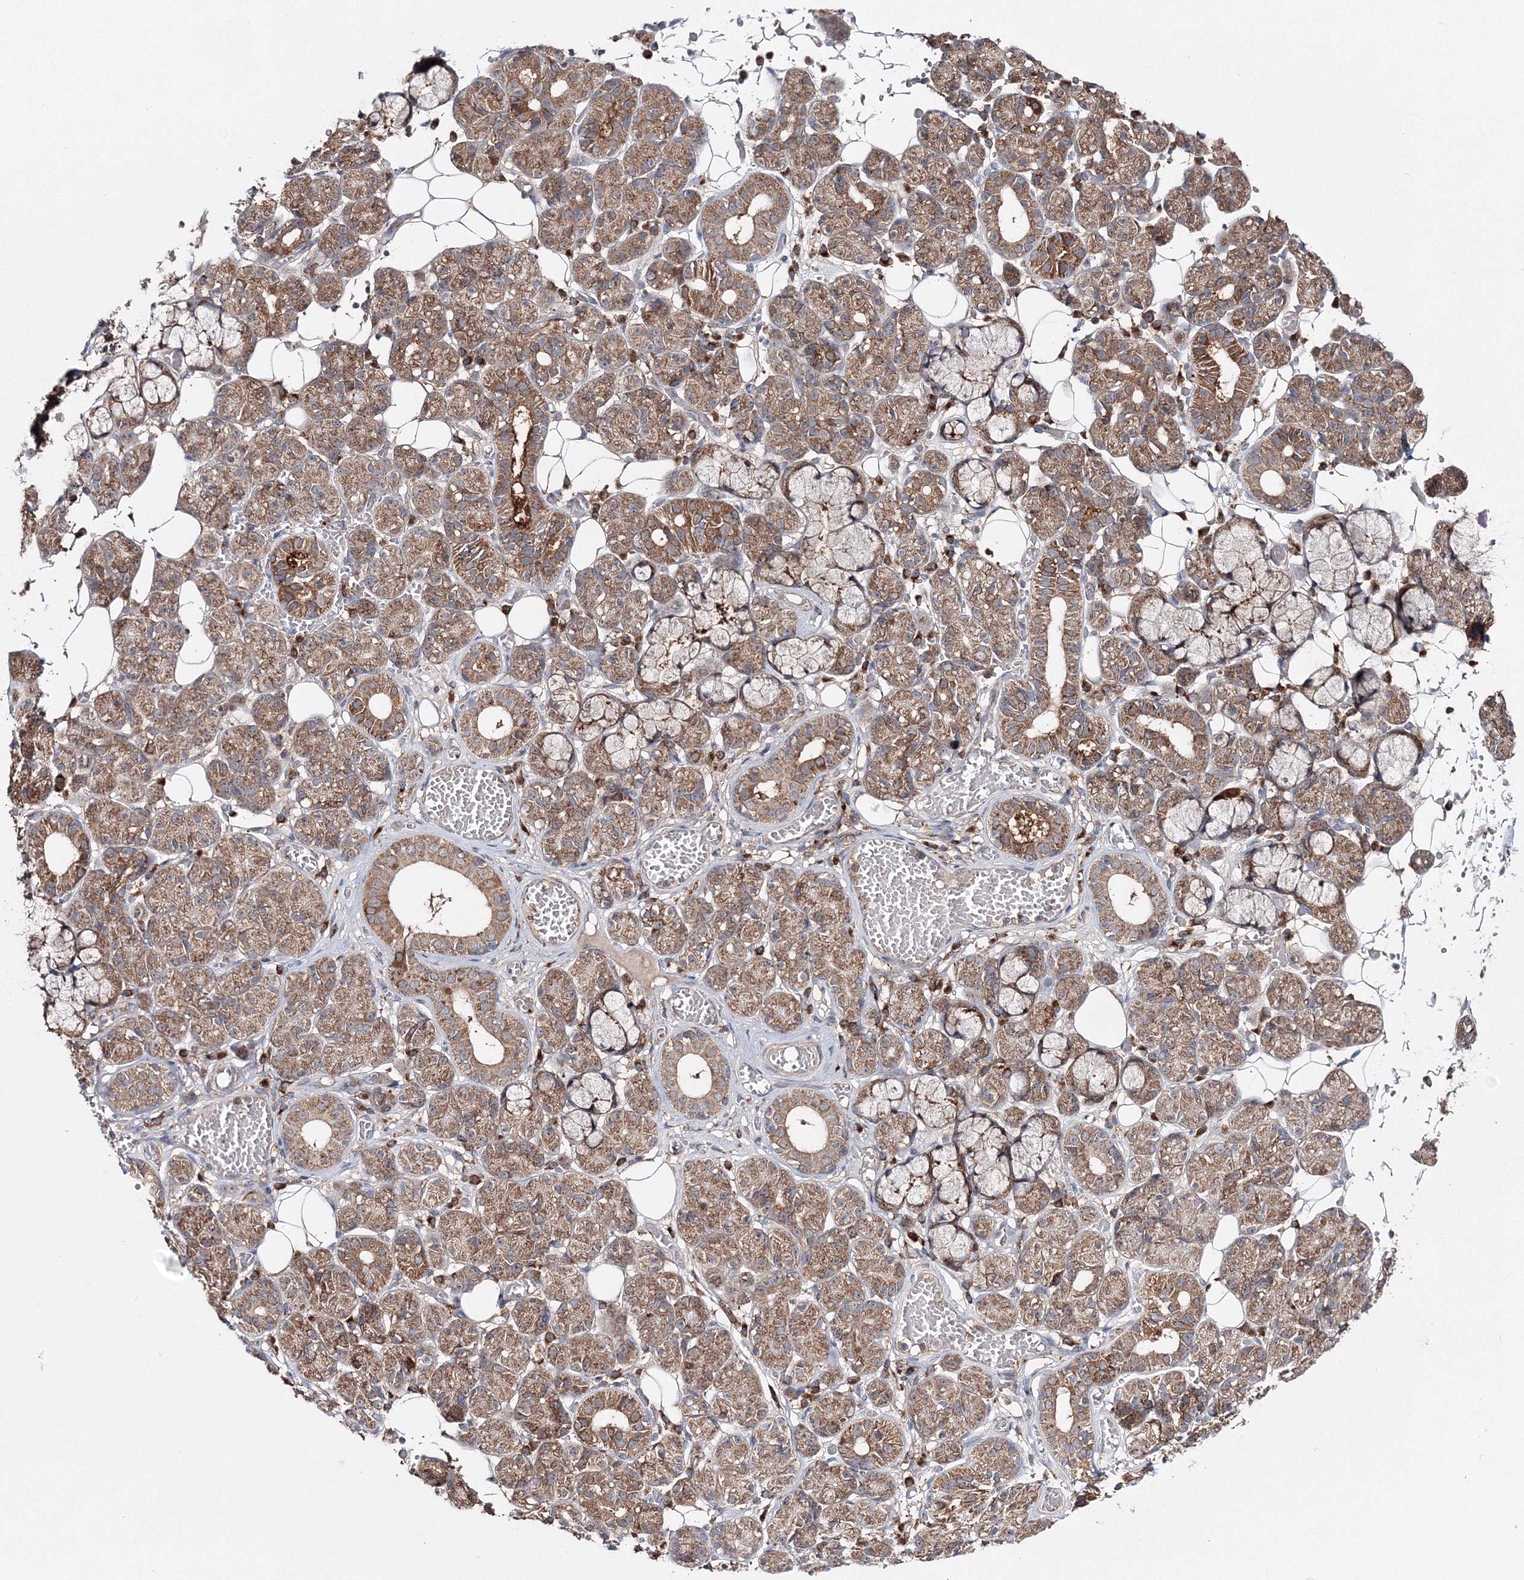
{"staining": {"intensity": "strong", "quantity": ">75%", "location": "cytoplasmic/membranous"}, "tissue": "salivary gland", "cell_type": "Glandular cells", "image_type": "normal", "snomed": [{"axis": "morphology", "description": "Normal tissue, NOS"}, {"axis": "topography", "description": "Salivary gland"}], "caption": "About >75% of glandular cells in normal salivary gland reveal strong cytoplasmic/membranous protein expression as visualized by brown immunohistochemical staining.", "gene": "PEX13", "patient": {"sex": "male", "age": 63}}